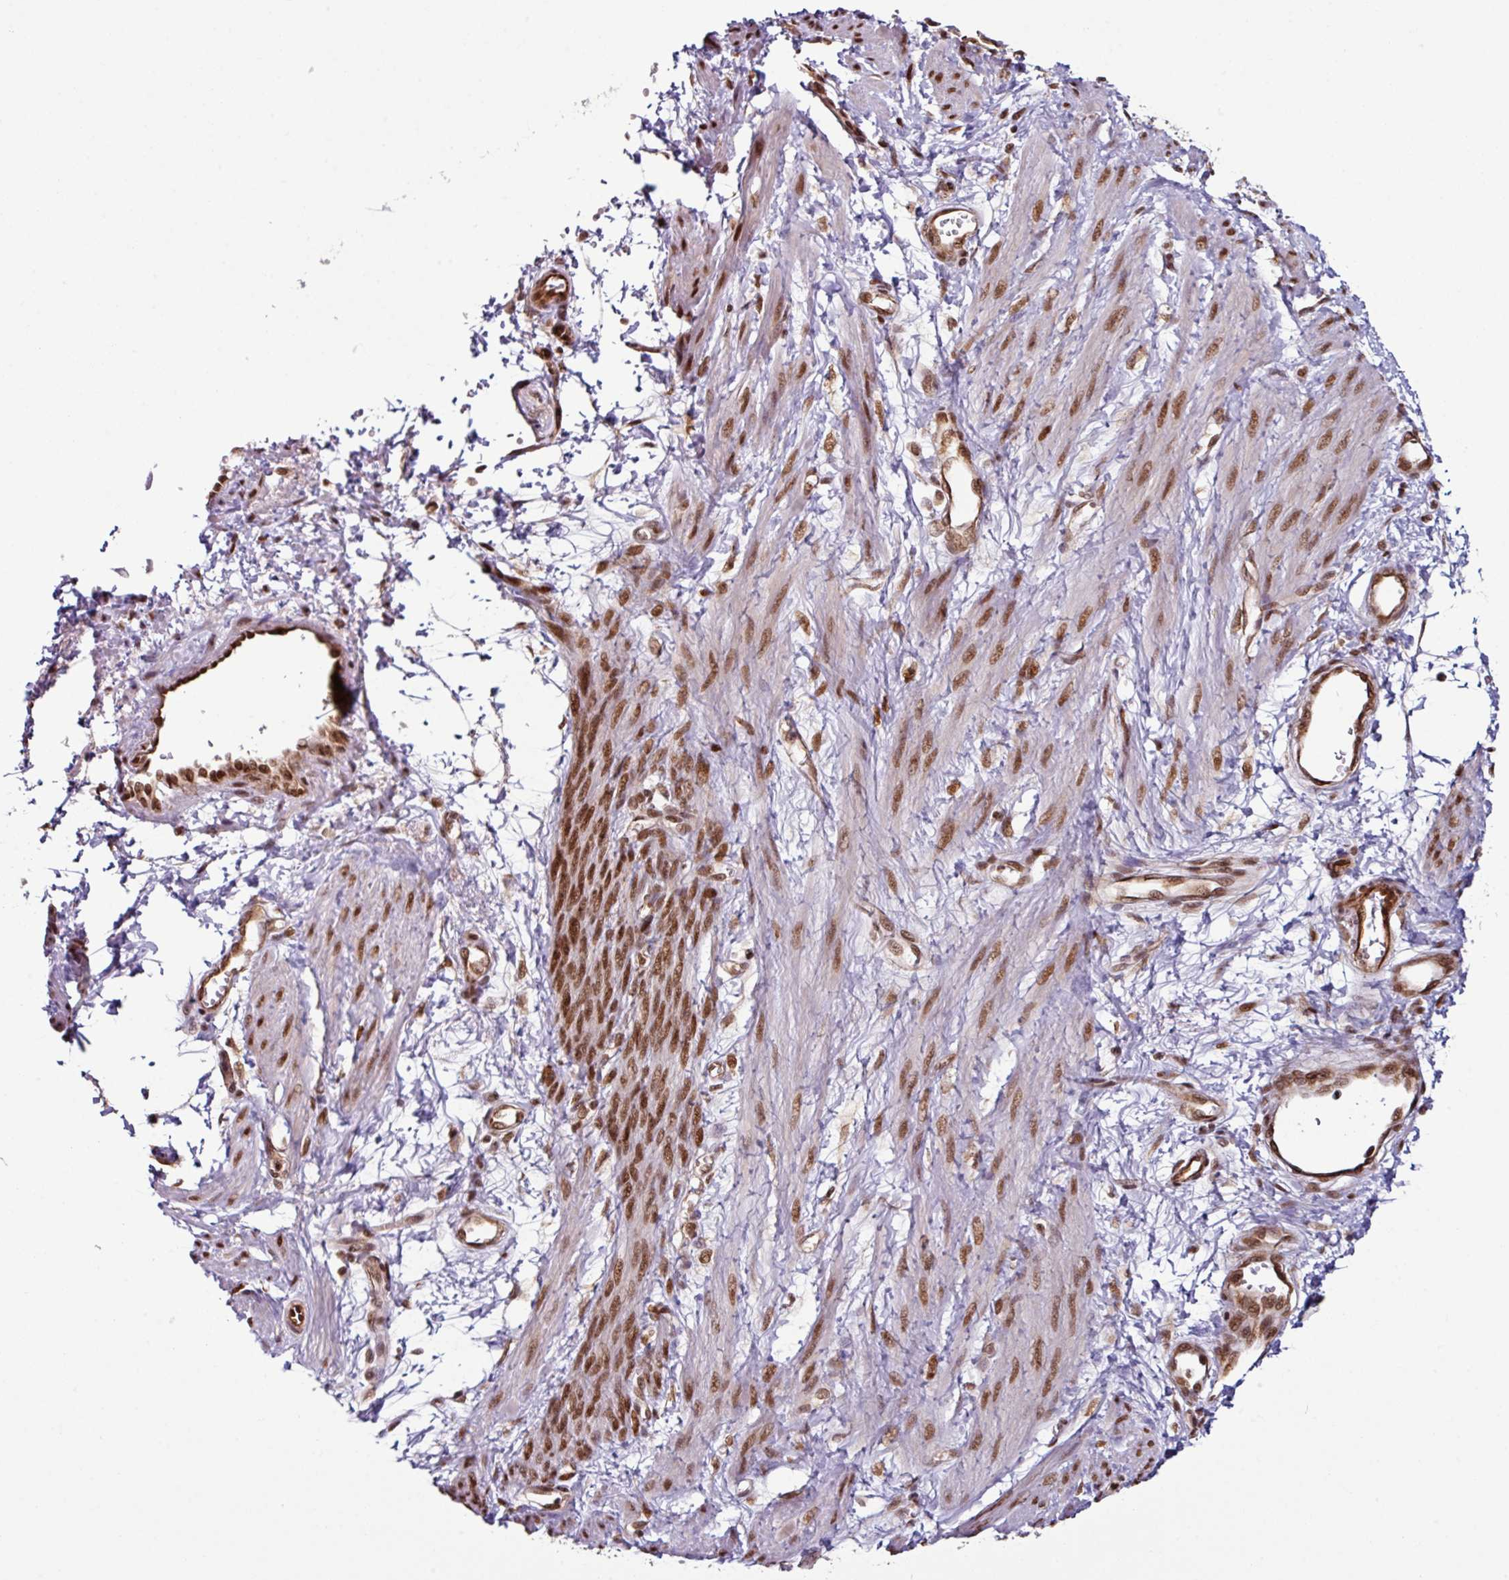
{"staining": {"intensity": "moderate", "quantity": ">75%", "location": "nuclear"}, "tissue": "smooth muscle", "cell_type": "Smooth muscle cells", "image_type": "normal", "snomed": [{"axis": "morphology", "description": "Normal tissue, NOS"}, {"axis": "topography", "description": "Smooth muscle"}, {"axis": "topography", "description": "Uterus"}], "caption": "IHC of benign smooth muscle reveals medium levels of moderate nuclear positivity in about >75% of smooth muscle cells.", "gene": "MORF4L2", "patient": {"sex": "female", "age": 39}}